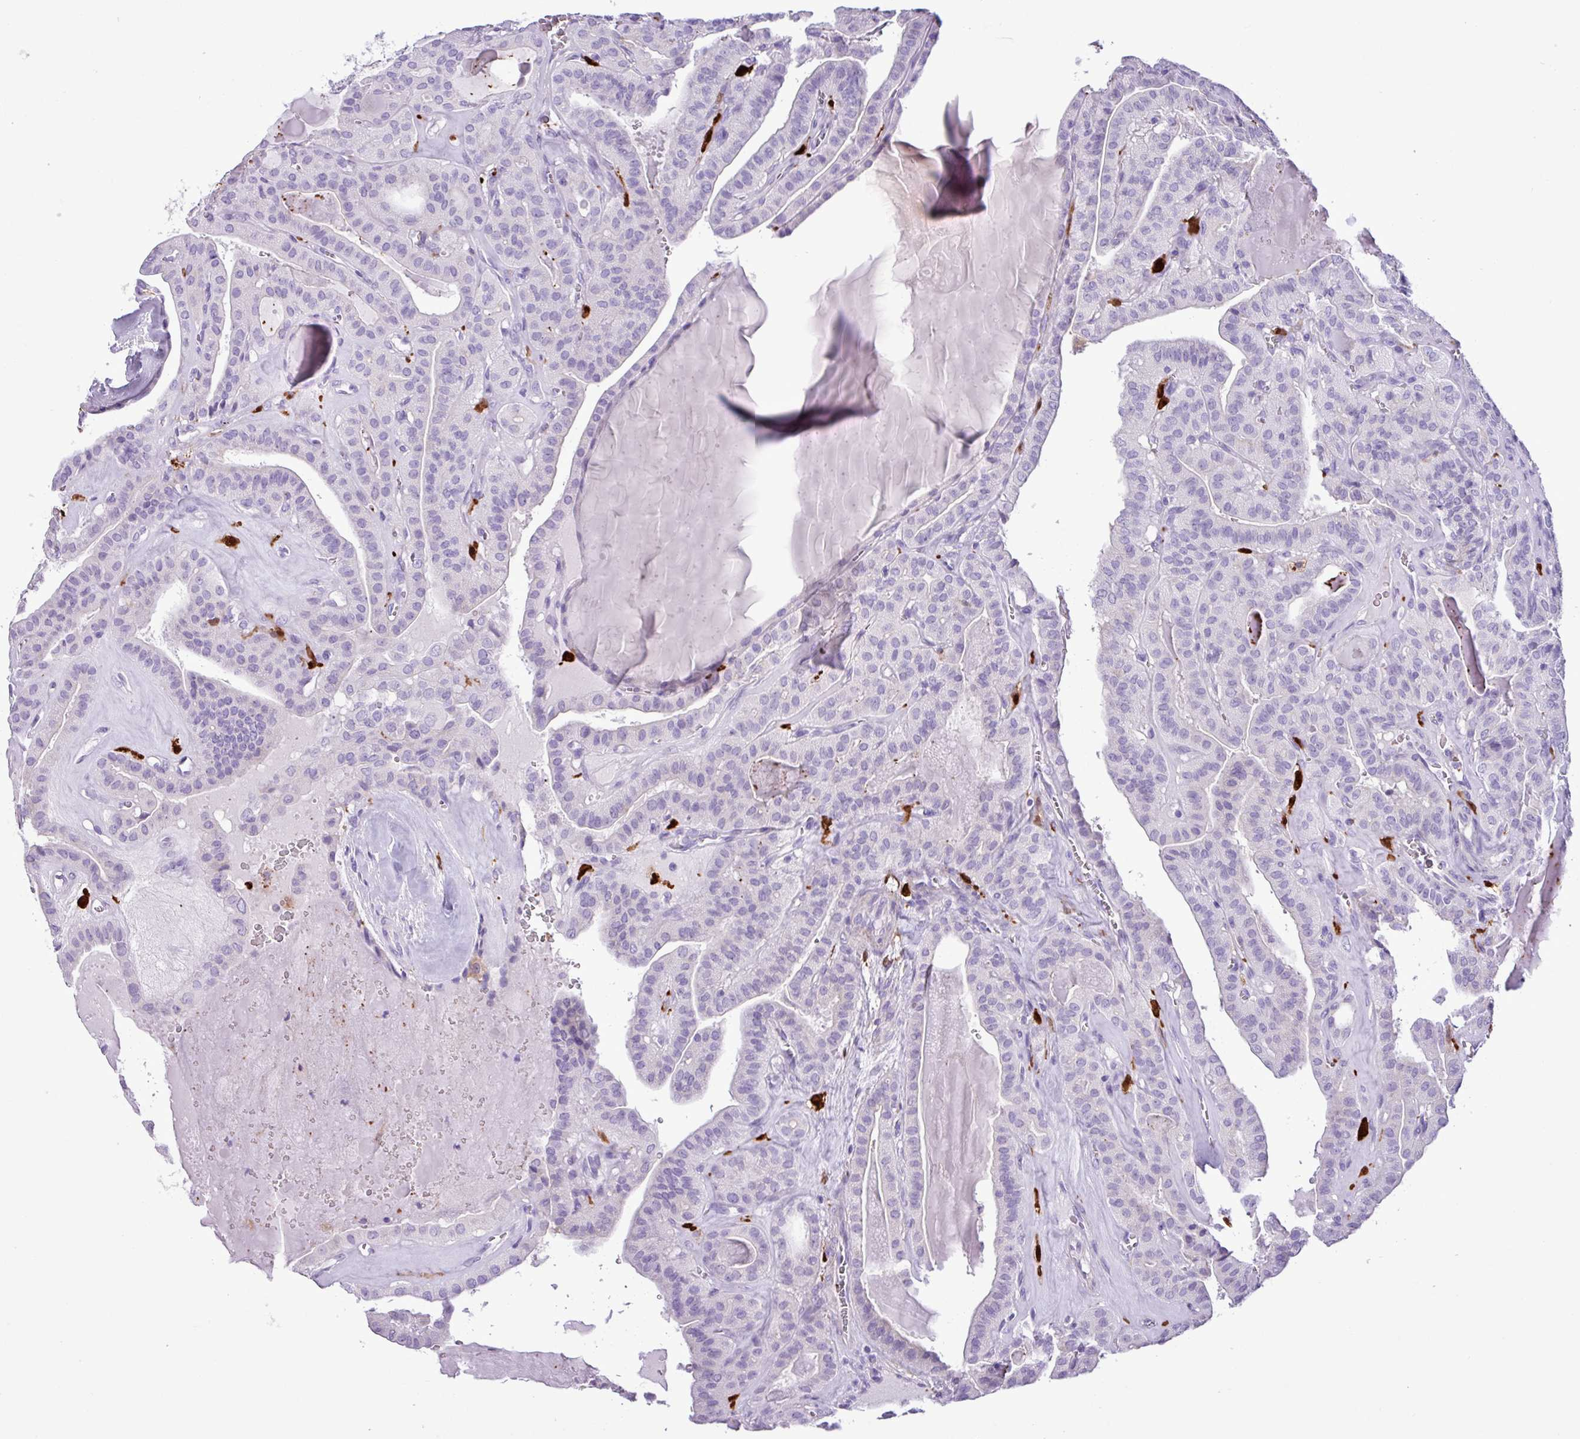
{"staining": {"intensity": "negative", "quantity": "none", "location": "none"}, "tissue": "thyroid cancer", "cell_type": "Tumor cells", "image_type": "cancer", "snomed": [{"axis": "morphology", "description": "Papillary adenocarcinoma, NOS"}, {"axis": "topography", "description": "Thyroid gland"}], "caption": "Thyroid papillary adenocarcinoma was stained to show a protein in brown. There is no significant staining in tumor cells.", "gene": "TMEM200C", "patient": {"sex": "male", "age": 52}}